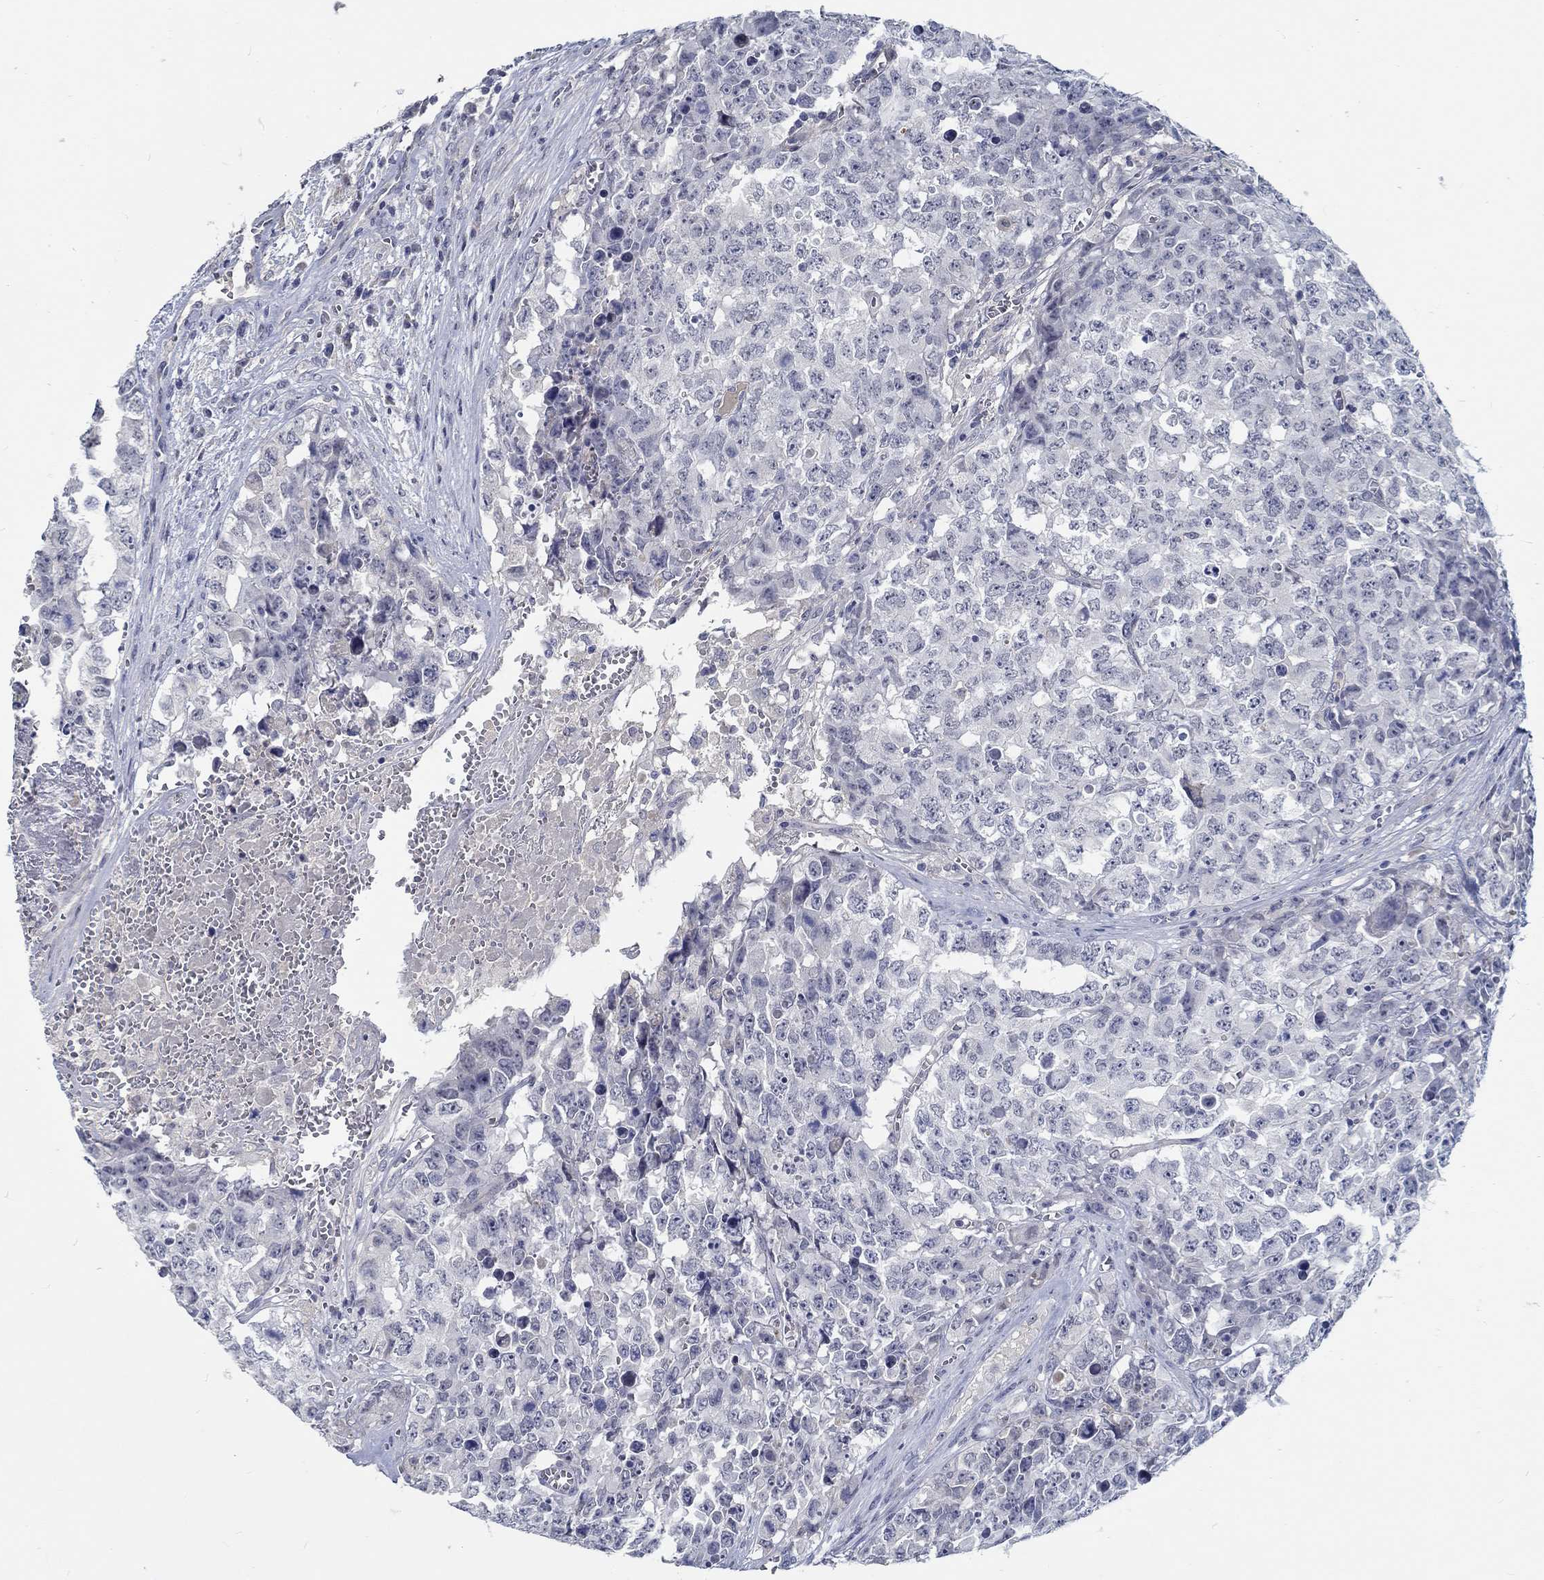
{"staining": {"intensity": "negative", "quantity": "none", "location": "none"}, "tissue": "testis cancer", "cell_type": "Tumor cells", "image_type": "cancer", "snomed": [{"axis": "morphology", "description": "Carcinoma, Embryonal, NOS"}, {"axis": "topography", "description": "Testis"}], "caption": "Protein analysis of embryonal carcinoma (testis) reveals no significant staining in tumor cells.", "gene": "MYBPC1", "patient": {"sex": "male", "age": 23}}